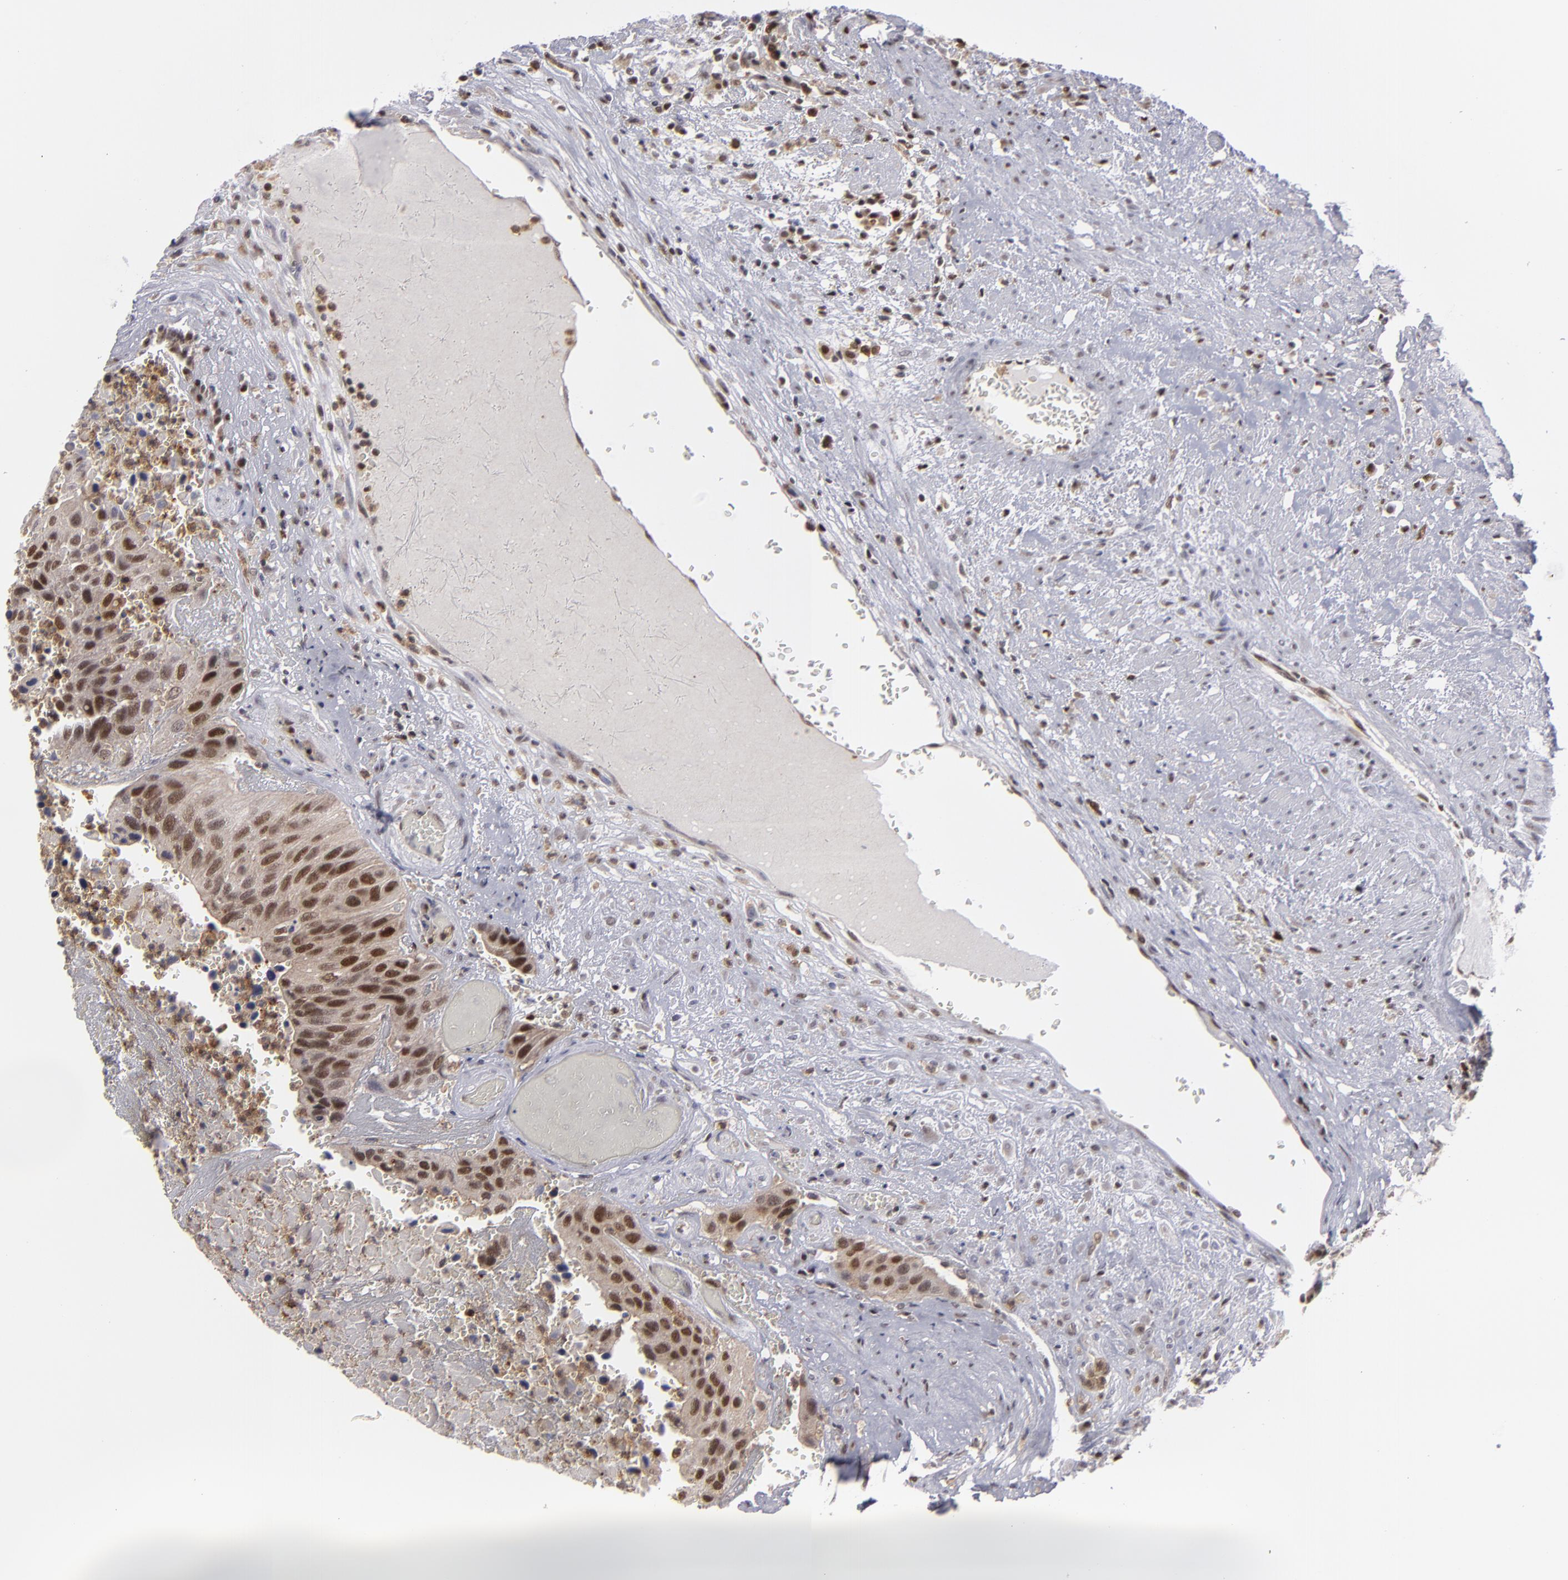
{"staining": {"intensity": "moderate", "quantity": "25%-75%", "location": "cytoplasmic/membranous,nuclear"}, "tissue": "urothelial cancer", "cell_type": "Tumor cells", "image_type": "cancer", "snomed": [{"axis": "morphology", "description": "Urothelial carcinoma, High grade"}, {"axis": "topography", "description": "Urinary bladder"}], "caption": "Protein positivity by IHC exhibits moderate cytoplasmic/membranous and nuclear positivity in about 25%-75% of tumor cells in high-grade urothelial carcinoma.", "gene": "GSR", "patient": {"sex": "male", "age": 66}}